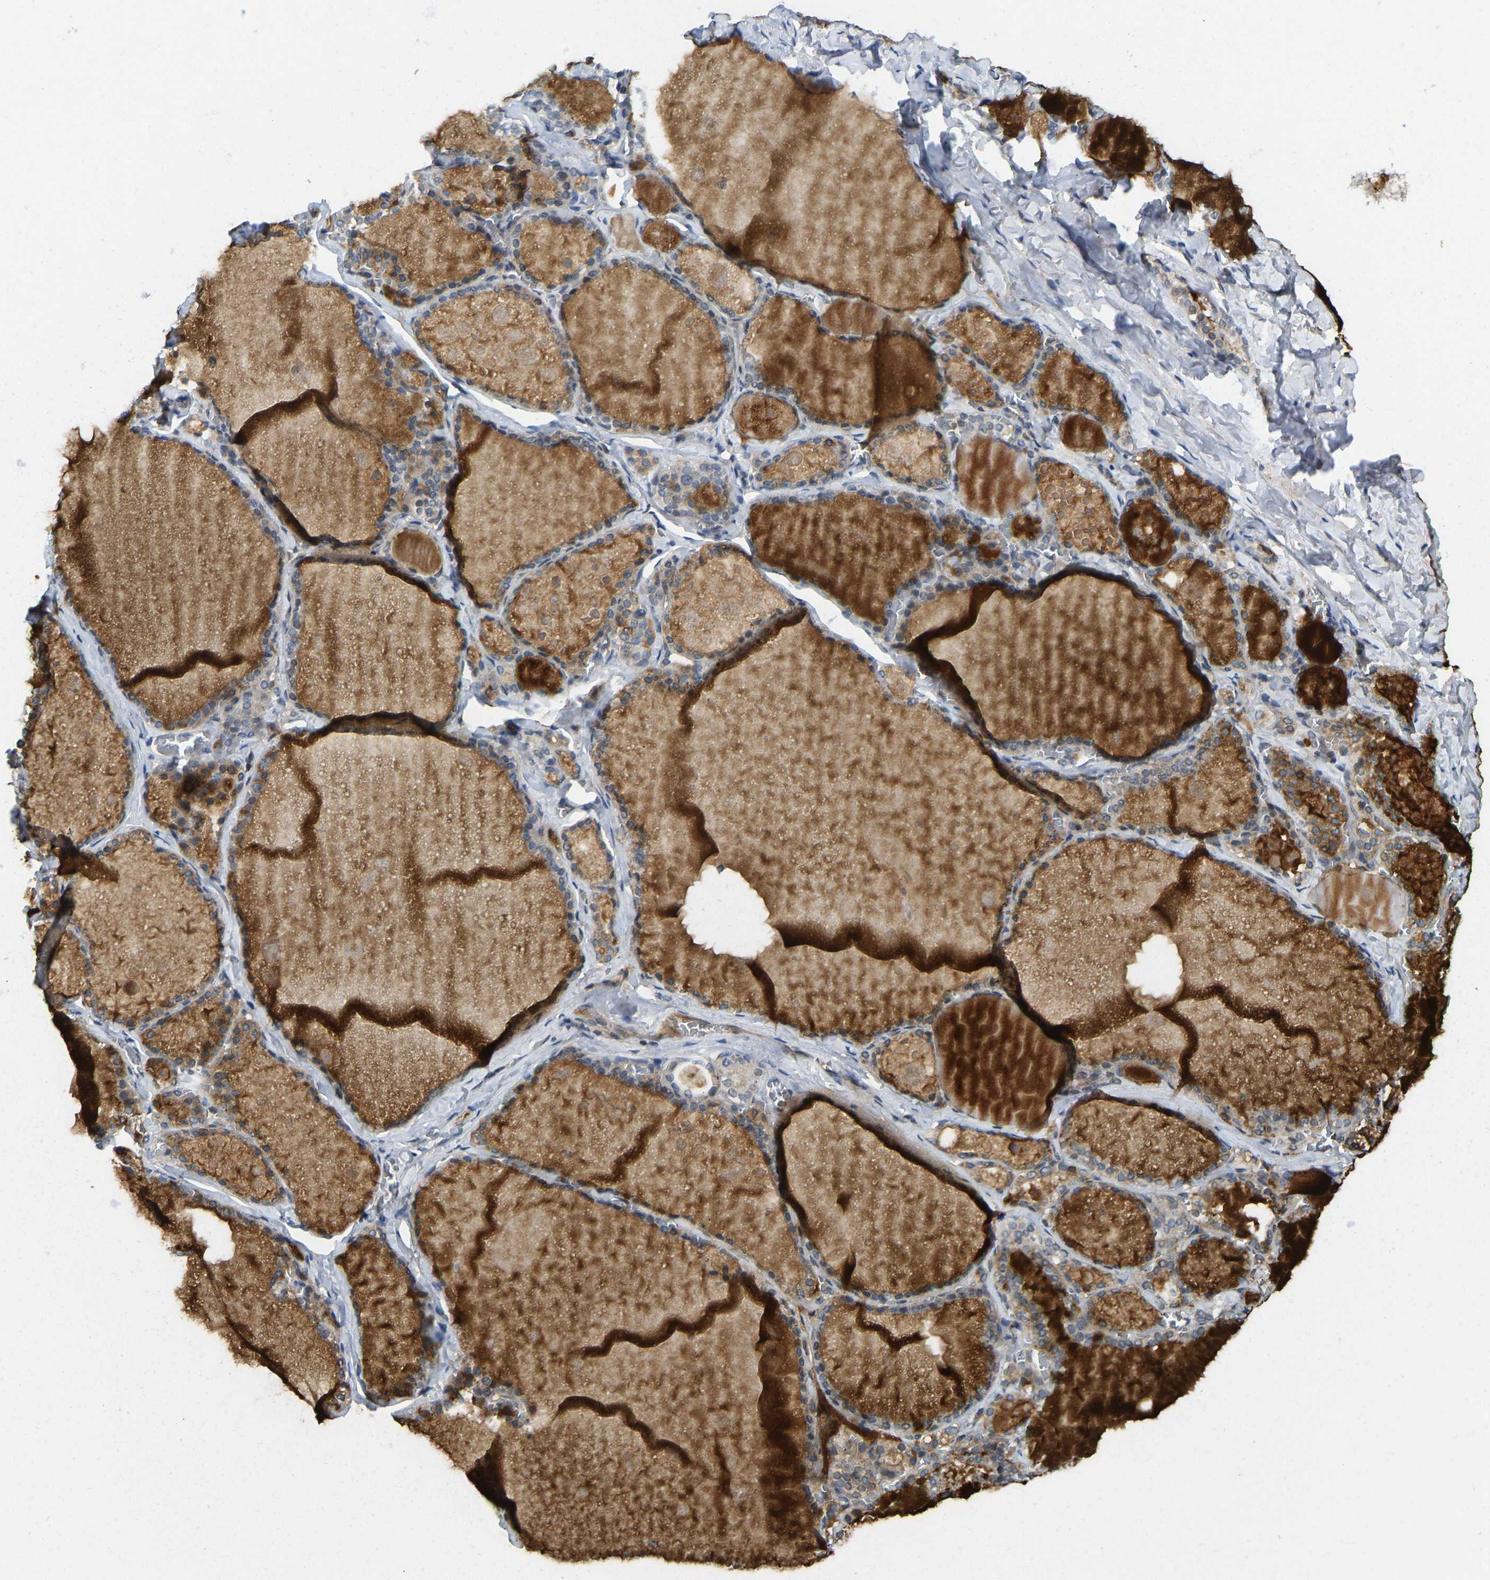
{"staining": {"intensity": "moderate", "quantity": "25%-75%", "location": "cytoplasmic/membranous"}, "tissue": "thyroid gland", "cell_type": "Glandular cells", "image_type": "normal", "snomed": [{"axis": "morphology", "description": "Normal tissue, NOS"}, {"axis": "topography", "description": "Thyroid gland"}], "caption": "Immunohistochemistry (IHC) (DAB) staining of normal thyroid gland shows moderate cytoplasmic/membranous protein expression in about 25%-75% of glandular cells.", "gene": "NDRG3", "patient": {"sex": "male", "age": 56}}